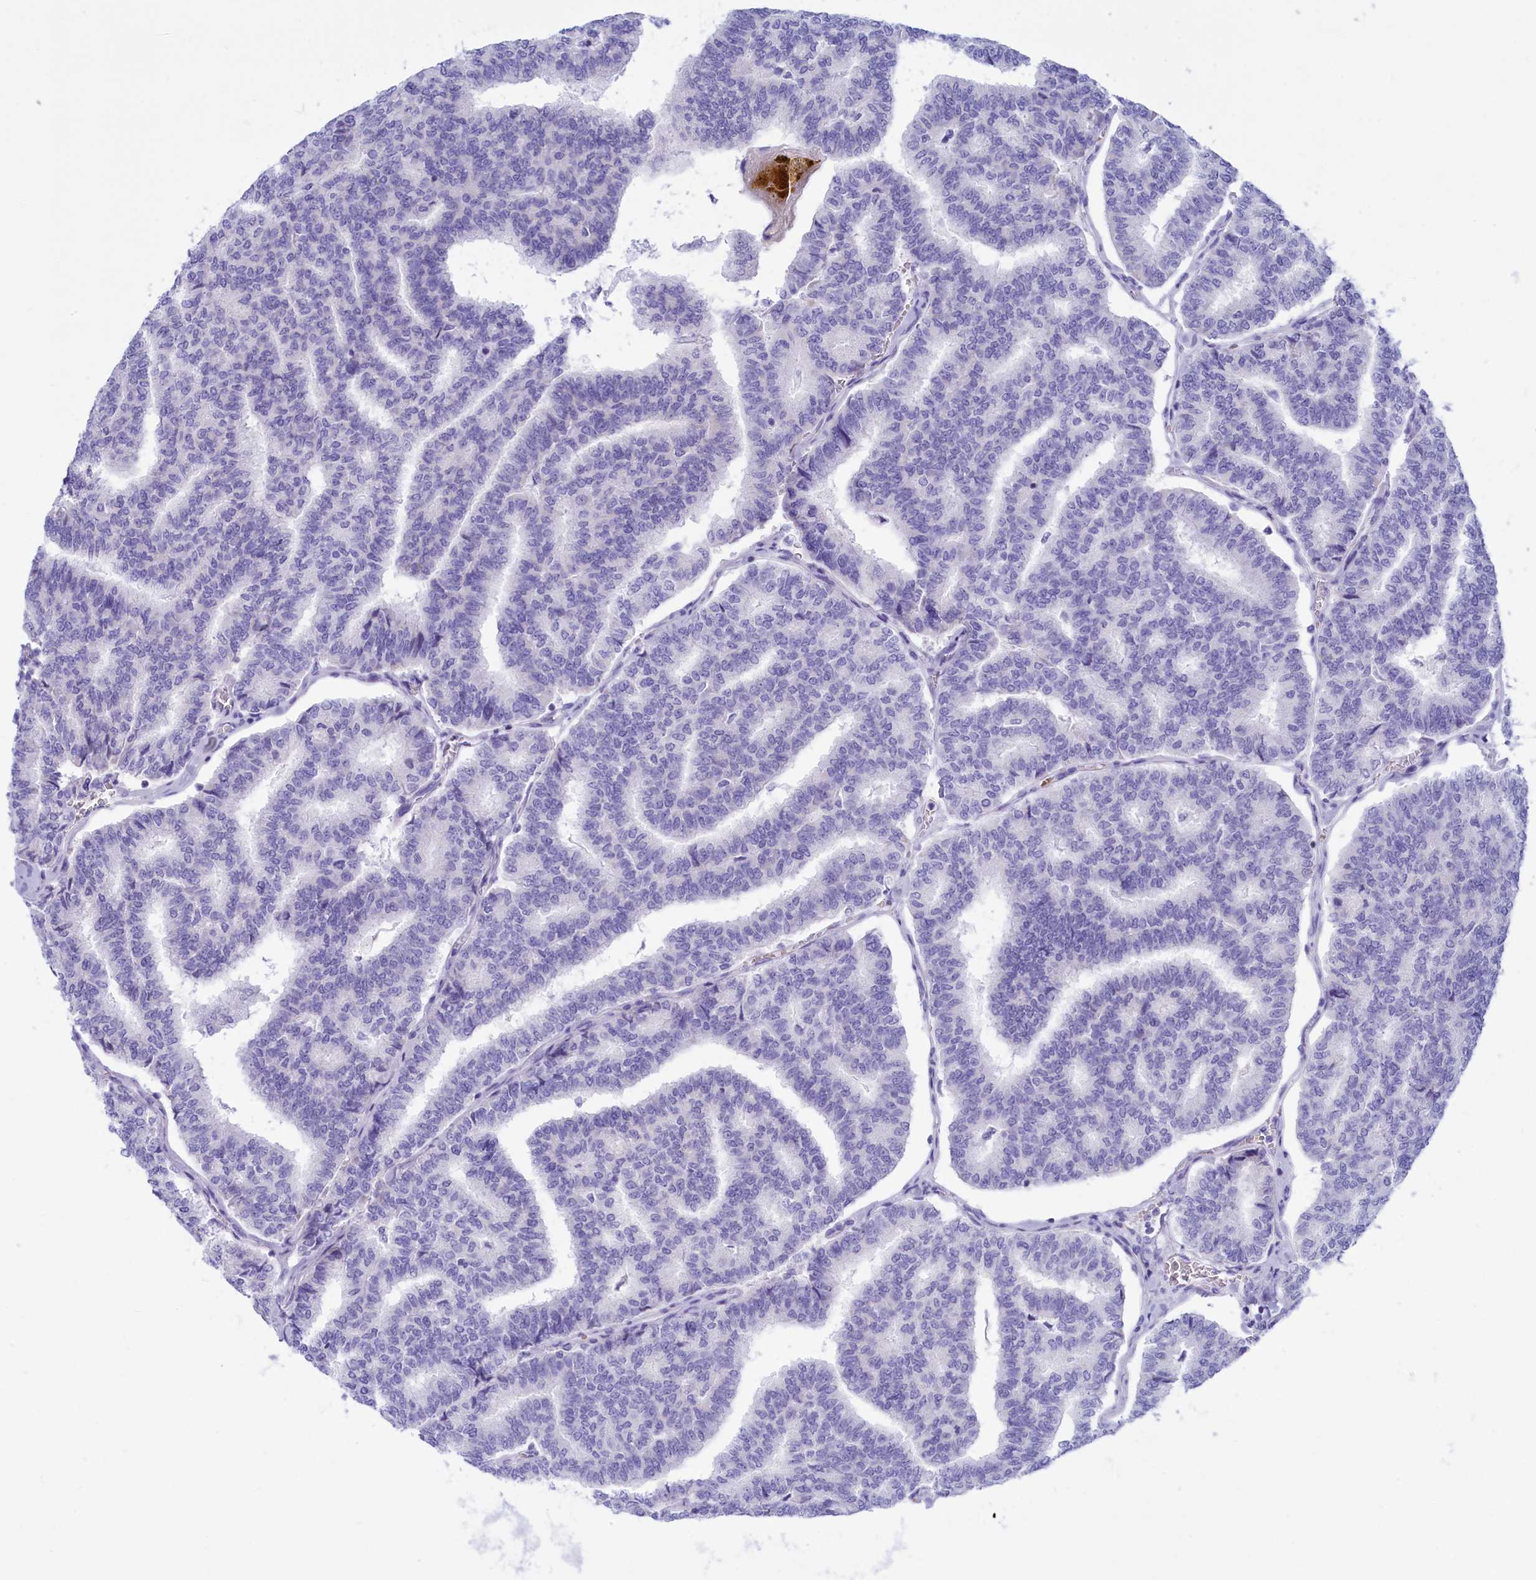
{"staining": {"intensity": "negative", "quantity": "none", "location": "none"}, "tissue": "thyroid cancer", "cell_type": "Tumor cells", "image_type": "cancer", "snomed": [{"axis": "morphology", "description": "Papillary adenocarcinoma, NOS"}, {"axis": "topography", "description": "Thyroid gland"}], "caption": "Tumor cells show no significant protein expression in papillary adenocarcinoma (thyroid). Nuclei are stained in blue.", "gene": "GLYATL1", "patient": {"sex": "female", "age": 35}}